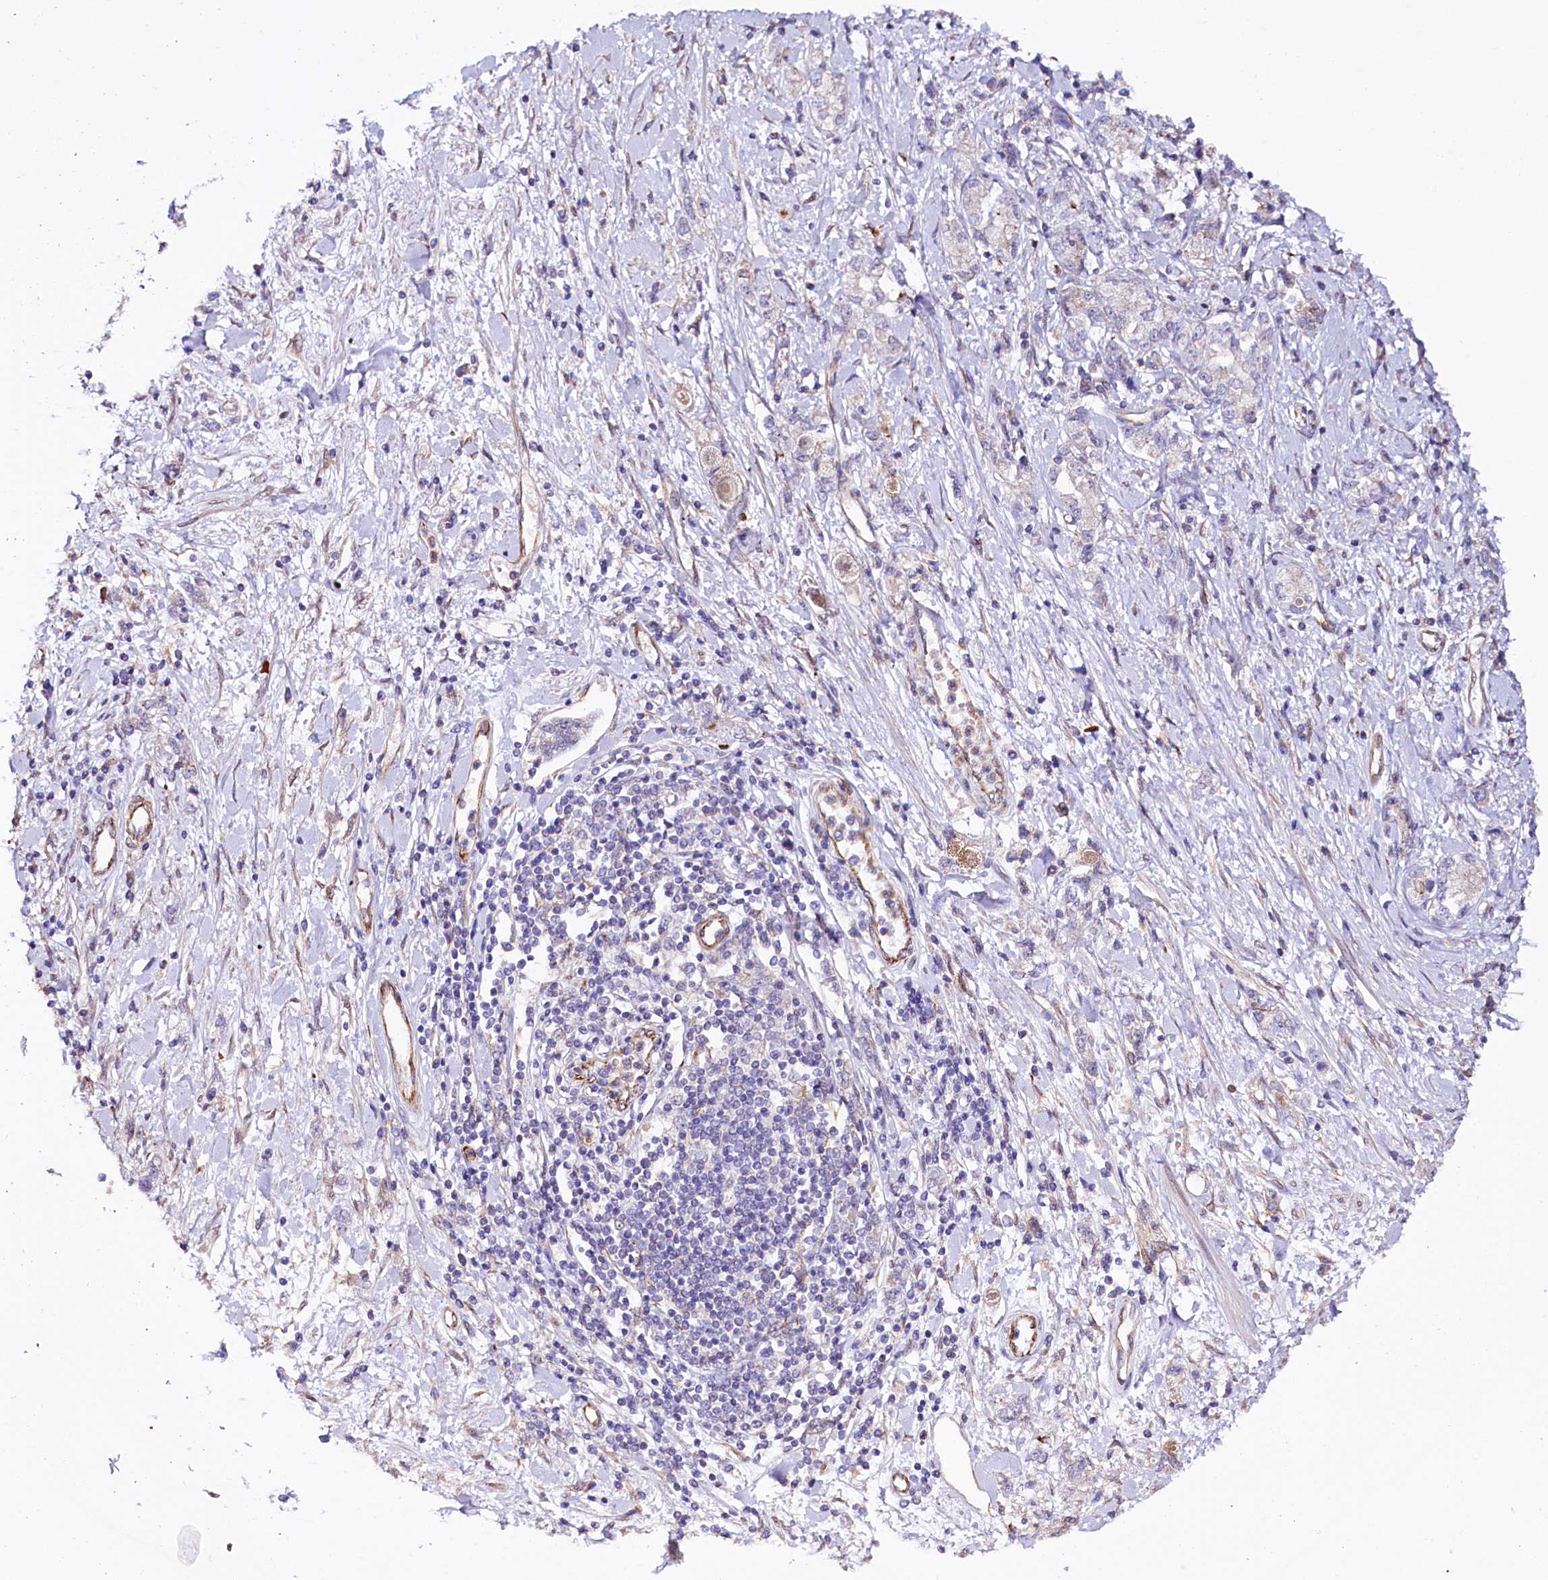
{"staining": {"intensity": "negative", "quantity": "none", "location": "none"}, "tissue": "stomach cancer", "cell_type": "Tumor cells", "image_type": "cancer", "snomed": [{"axis": "morphology", "description": "Adenocarcinoma, NOS"}, {"axis": "topography", "description": "Stomach"}], "caption": "The photomicrograph reveals no staining of tumor cells in adenocarcinoma (stomach).", "gene": "TTC12", "patient": {"sex": "female", "age": 76}}